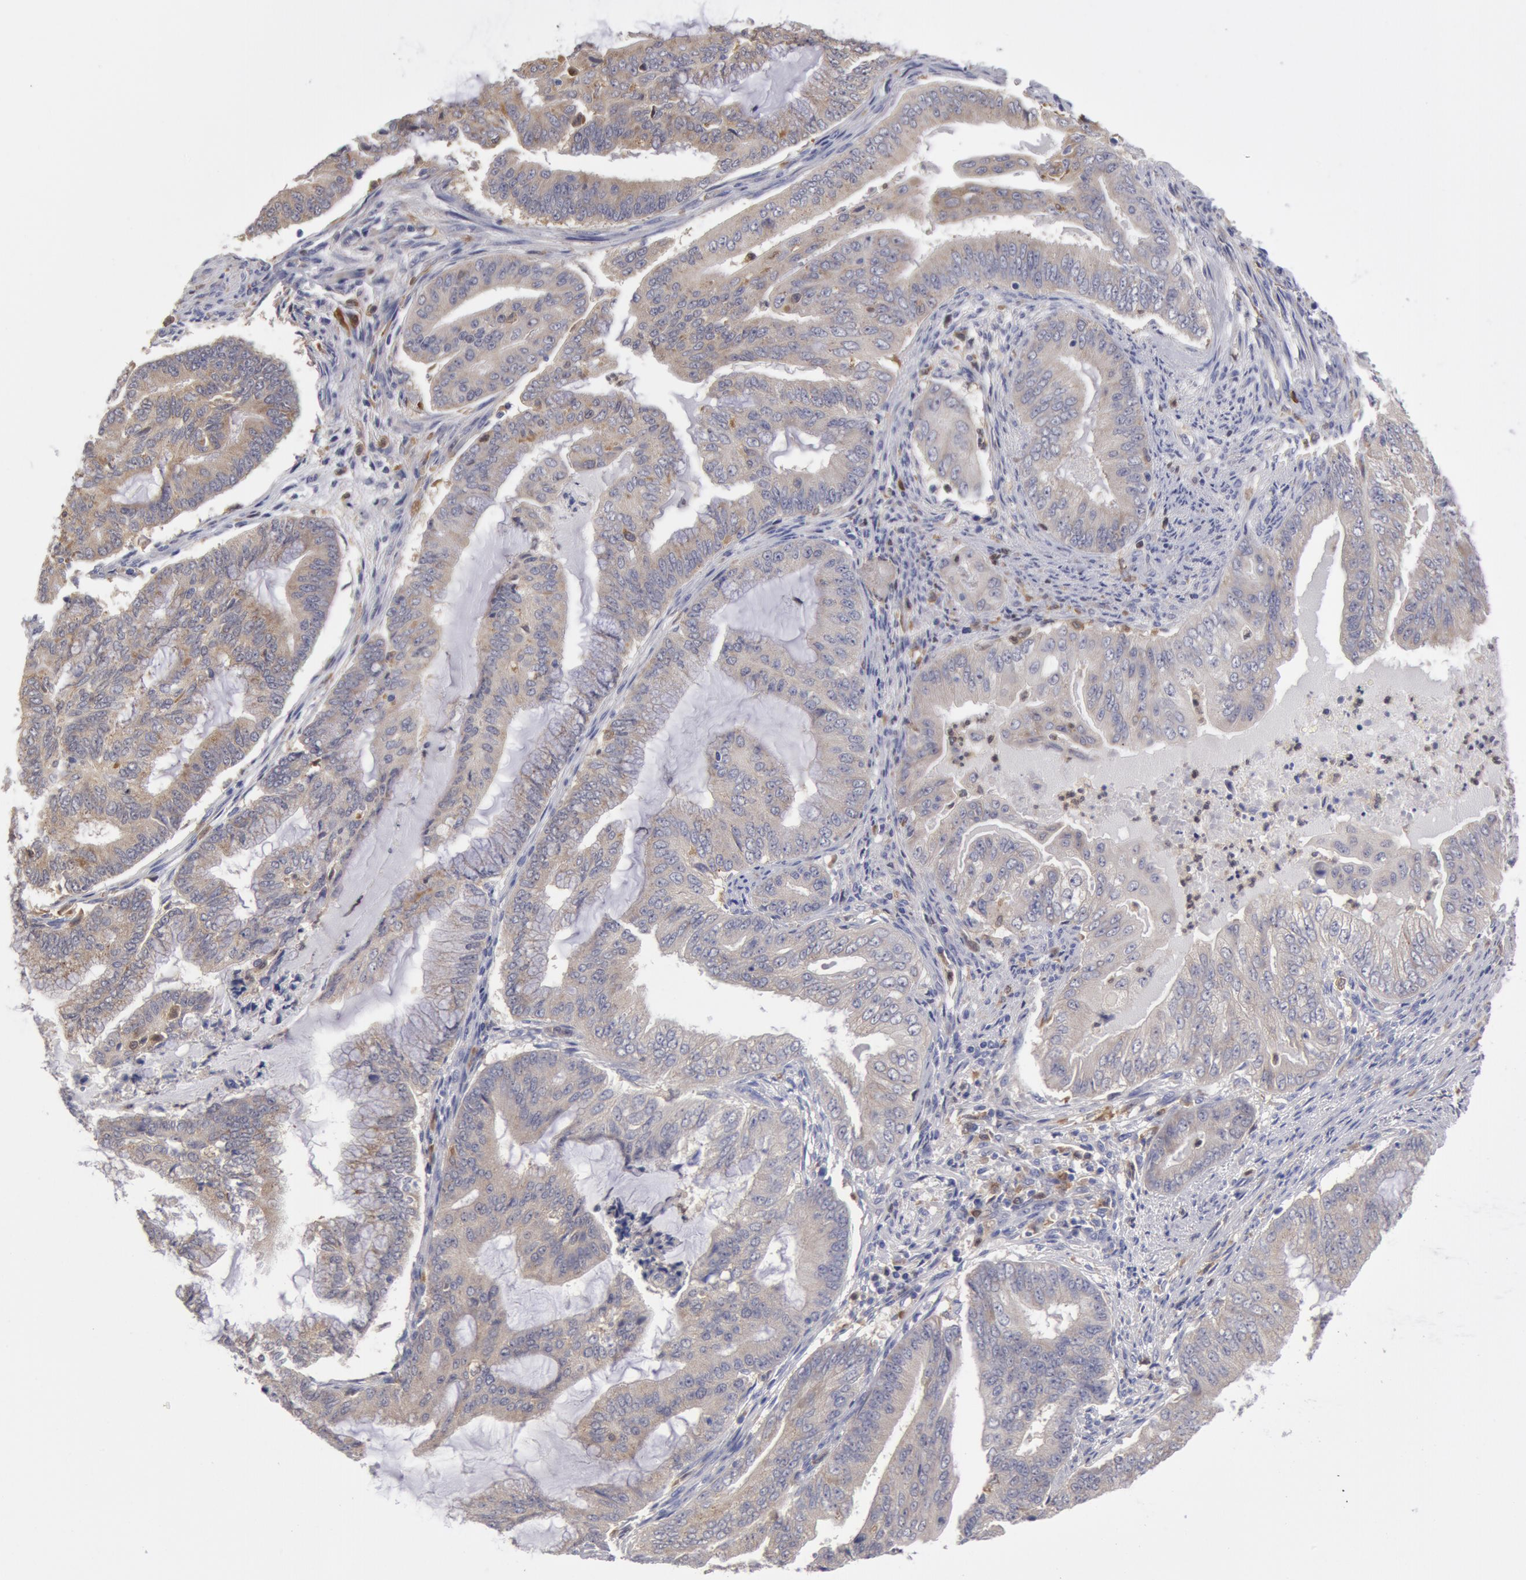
{"staining": {"intensity": "weak", "quantity": ">75%", "location": "cytoplasmic/membranous"}, "tissue": "endometrial cancer", "cell_type": "Tumor cells", "image_type": "cancer", "snomed": [{"axis": "morphology", "description": "Adenocarcinoma, NOS"}, {"axis": "topography", "description": "Endometrium"}], "caption": "Immunohistochemical staining of endometrial adenocarcinoma reveals weak cytoplasmic/membranous protein expression in approximately >75% of tumor cells.", "gene": "SYK", "patient": {"sex": "female", "age": 63}}